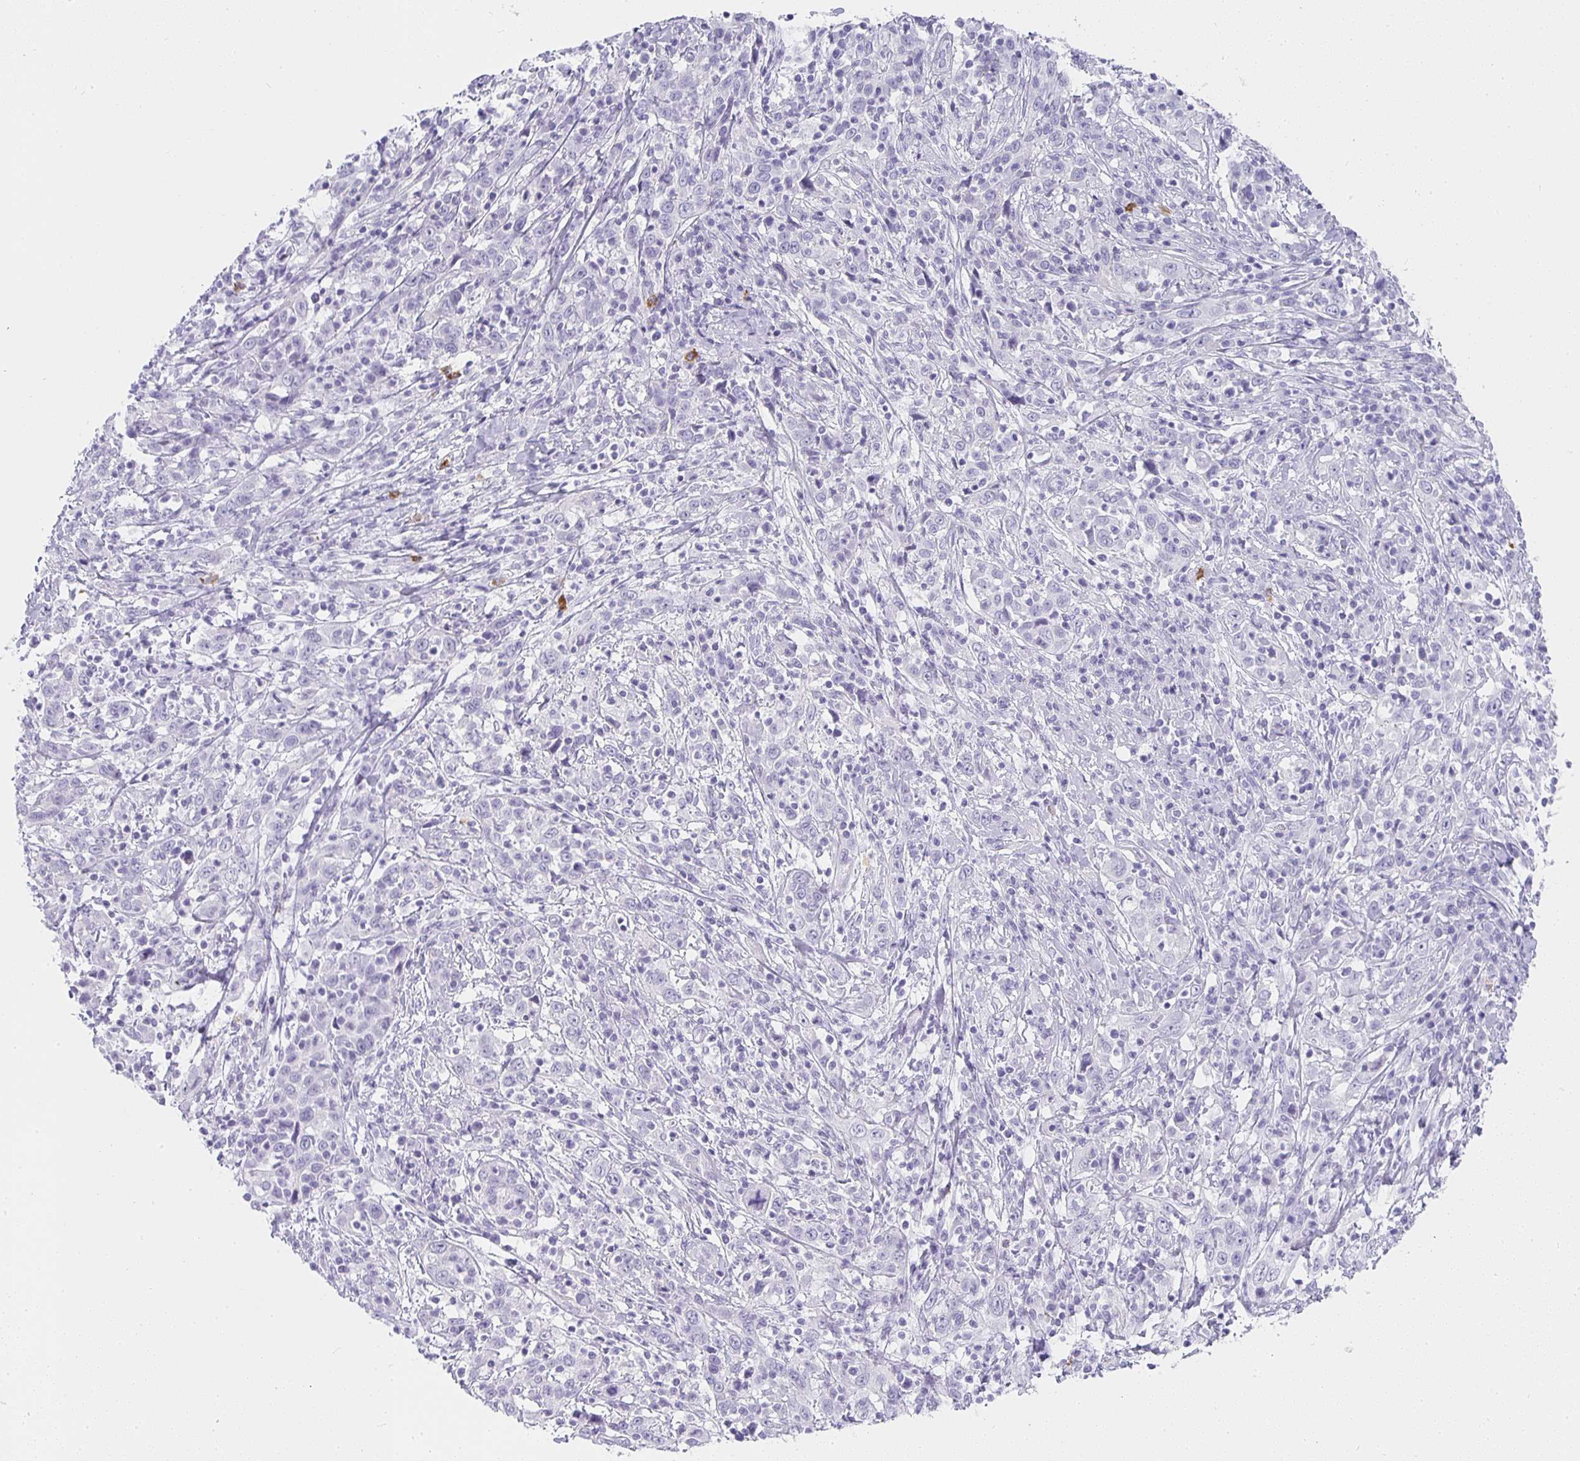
{"staining": {"intensity": "negative", "quantity": "none", "location": "none"}, "tissue": "cervical cancer", "cell_type": "Tumor cells", "image_type": "cancer", "snomed": [{"axis": "morphology", "description": "Squamous cell carcinoma, NOS"}, {"axis": "topography", "description": "Cervix"}], "caption": "High power microscopy micrograph of an immunohistochemistry micrograph of cervical cancer (squamous cell carcinoma), revealing no significant positivity in tumor cells. (DAB immunohistochemistry with hematoxylin counter stain).", "gene": "TPSD1", "patient": {"sex": "female", "age": 46}}